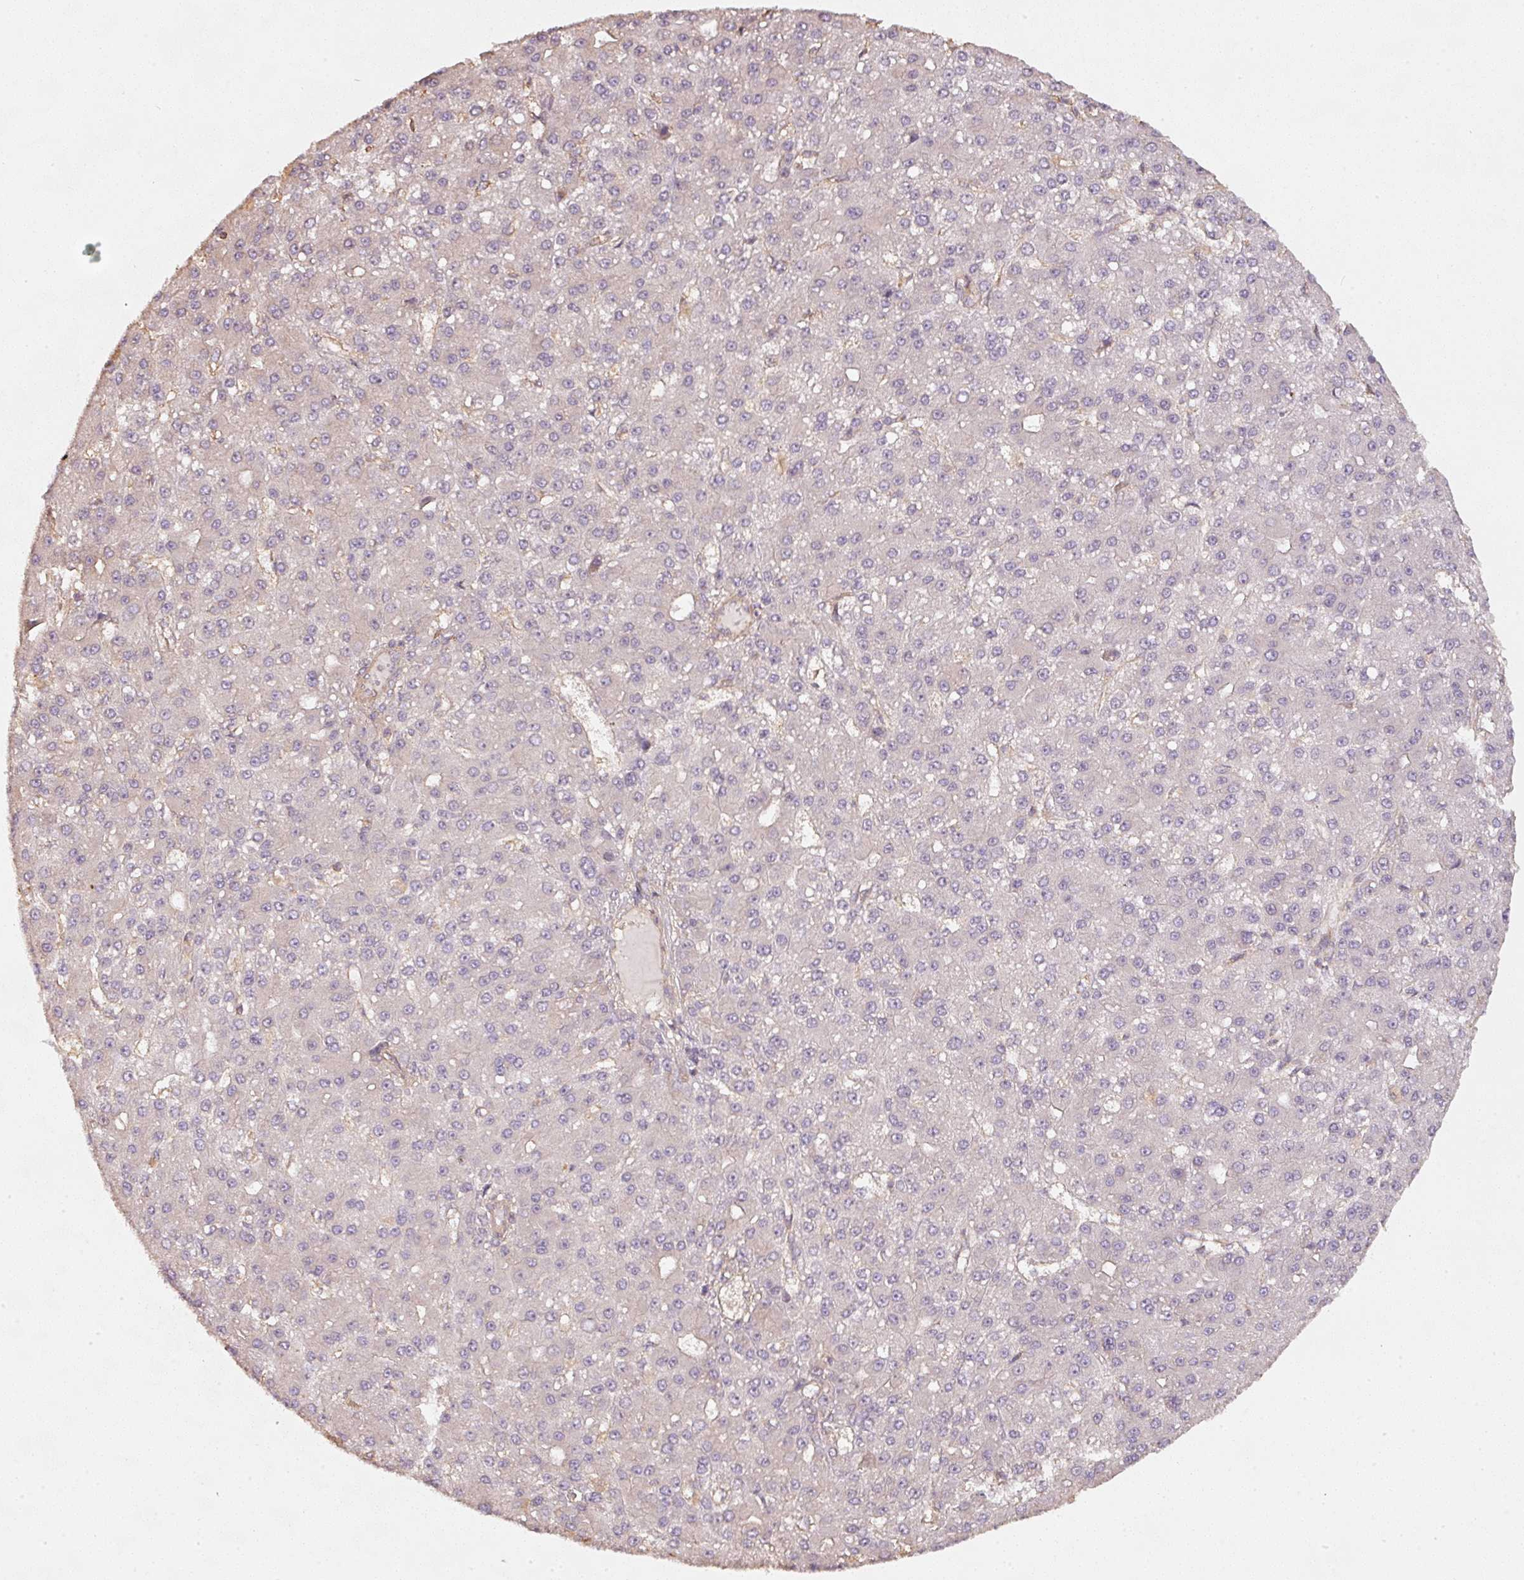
{"staining": {"intensity": "negative", "quantity": "none", "location": "none"}, "tissue": "liver cancer", "cell_type": "Tumor cells", "image_type": "cancer", "snomed": [{"axis": "morphology", "description": "Carcinoma, Hepatocellular, NOS"}, {"axis": "topography", "description": "Liver"}], "caption": "This is an IHC photomicrograph of liver hepatocellular carcinoma. There is no expression in tumor cells.", "gene": "CEP95", "patient": {"sex": "male", "age": 67}}